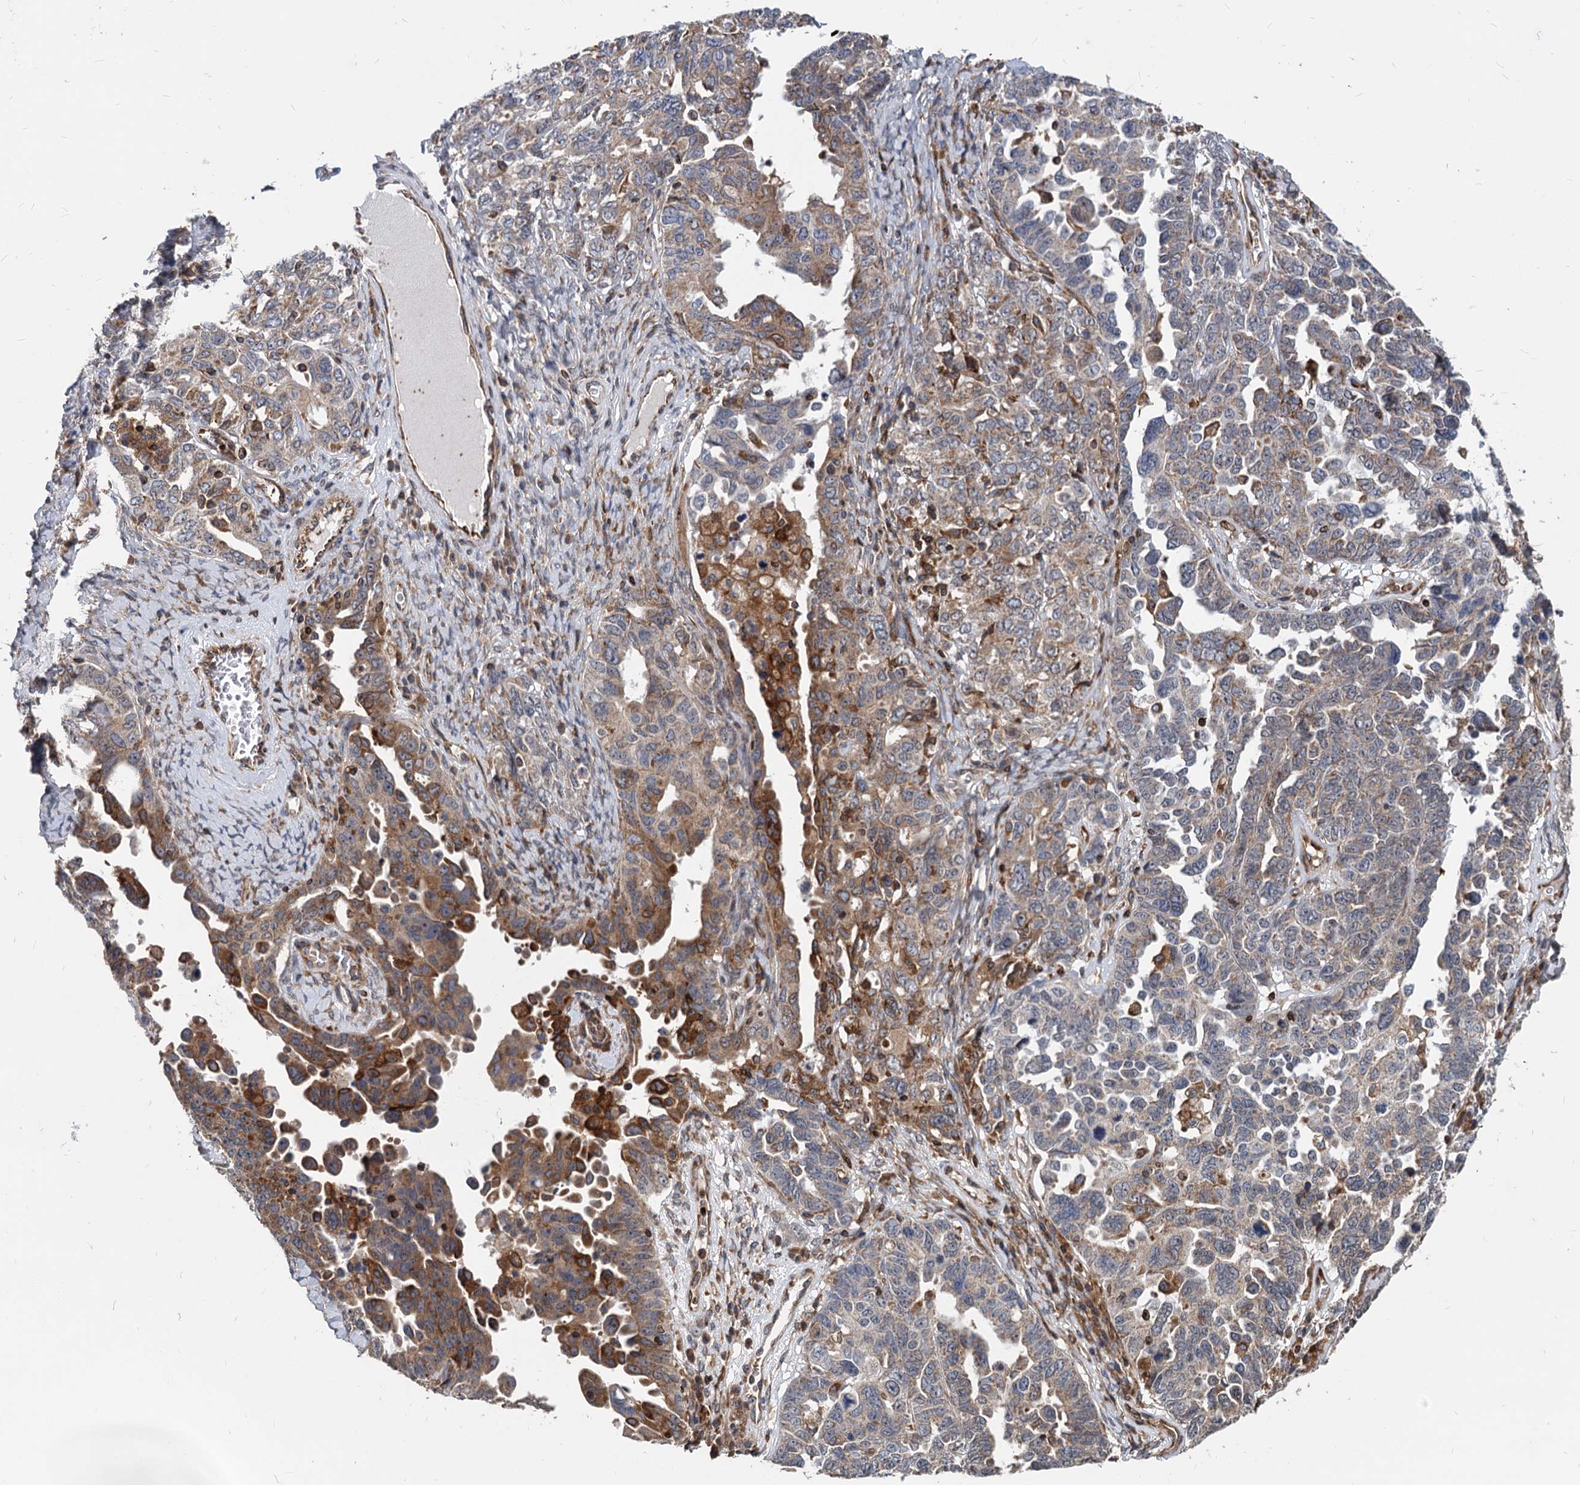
{"staining": {"intensity": "moderate", "quantity": "25%-75%", "location": "cytoplasmic/membranous"}, "tissue": "ovarian cancer", "cell_type": "Tumor cells", "image_type": "cancer", "snomed": [{"axis": "morphology", "description": "Carcinoma, endometroid"}, {"axis": "topography", "description": "Ovary"}], "caption": "Human endometroid carcinoma (ovarian) stained with a protein marker demonstrates moderate staining in tumor cells.", "gene": "STIM1", "patient": {"sex": "female", "age": 62}}